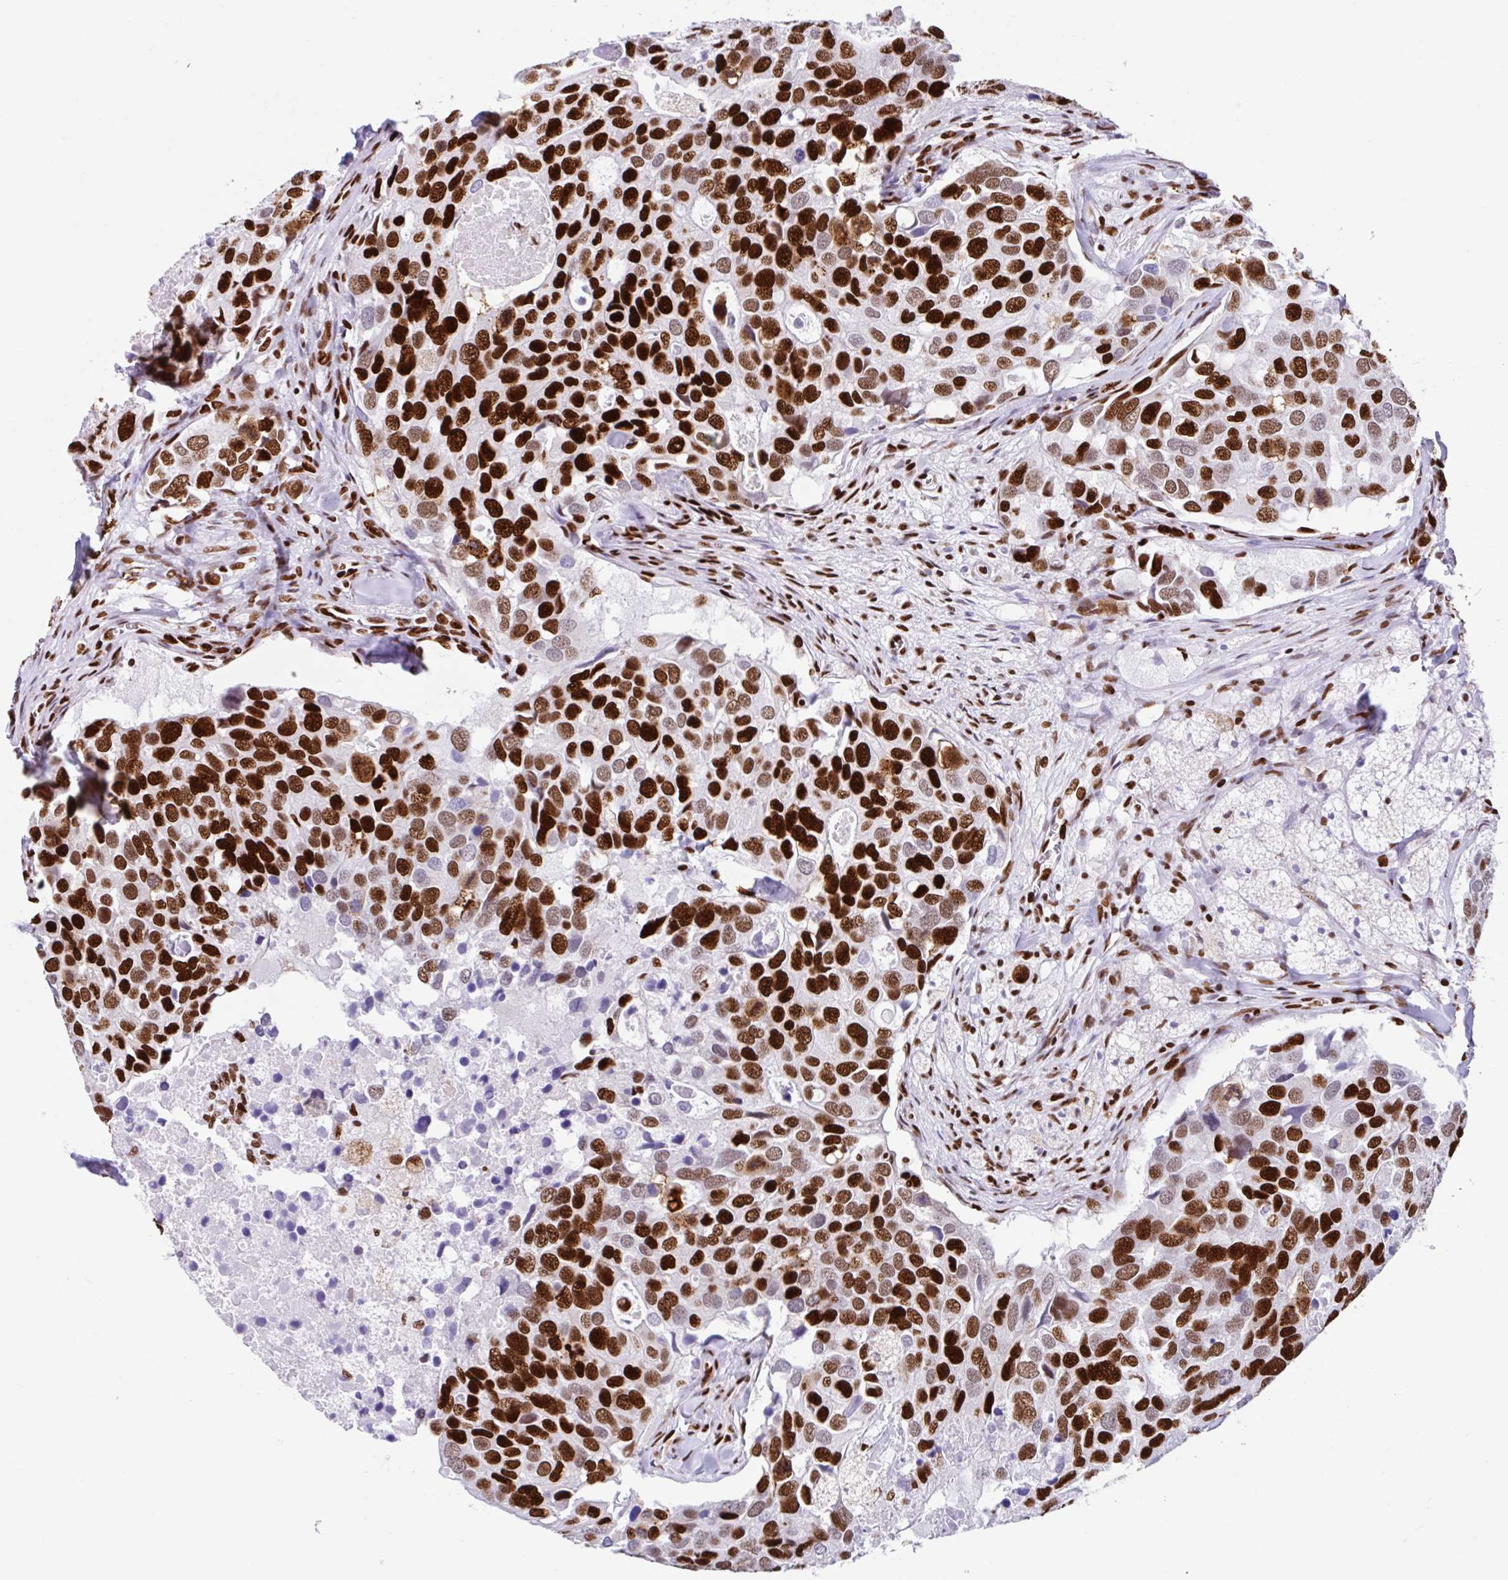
{"staining": {"intensity": "strong", "quantity": ">75%", "location": "nuclear"}, "tissue": "breast cancer", "cell_type": "Tumor cells", "image_type": "cancer", "snomed": [{"axis": "morphology", "description": "Duct carcinoma"}, {"axis": "topography", "description": "Breast"}], "caption": "Immunohistochemical staining of breast cancer (invasive ductal carcinoma) exhibits strong nuclear protein expression in about >75% of tumor cells.", "gene": "KHDRBS1", "patient": {"sex": "female", "age": 83}}